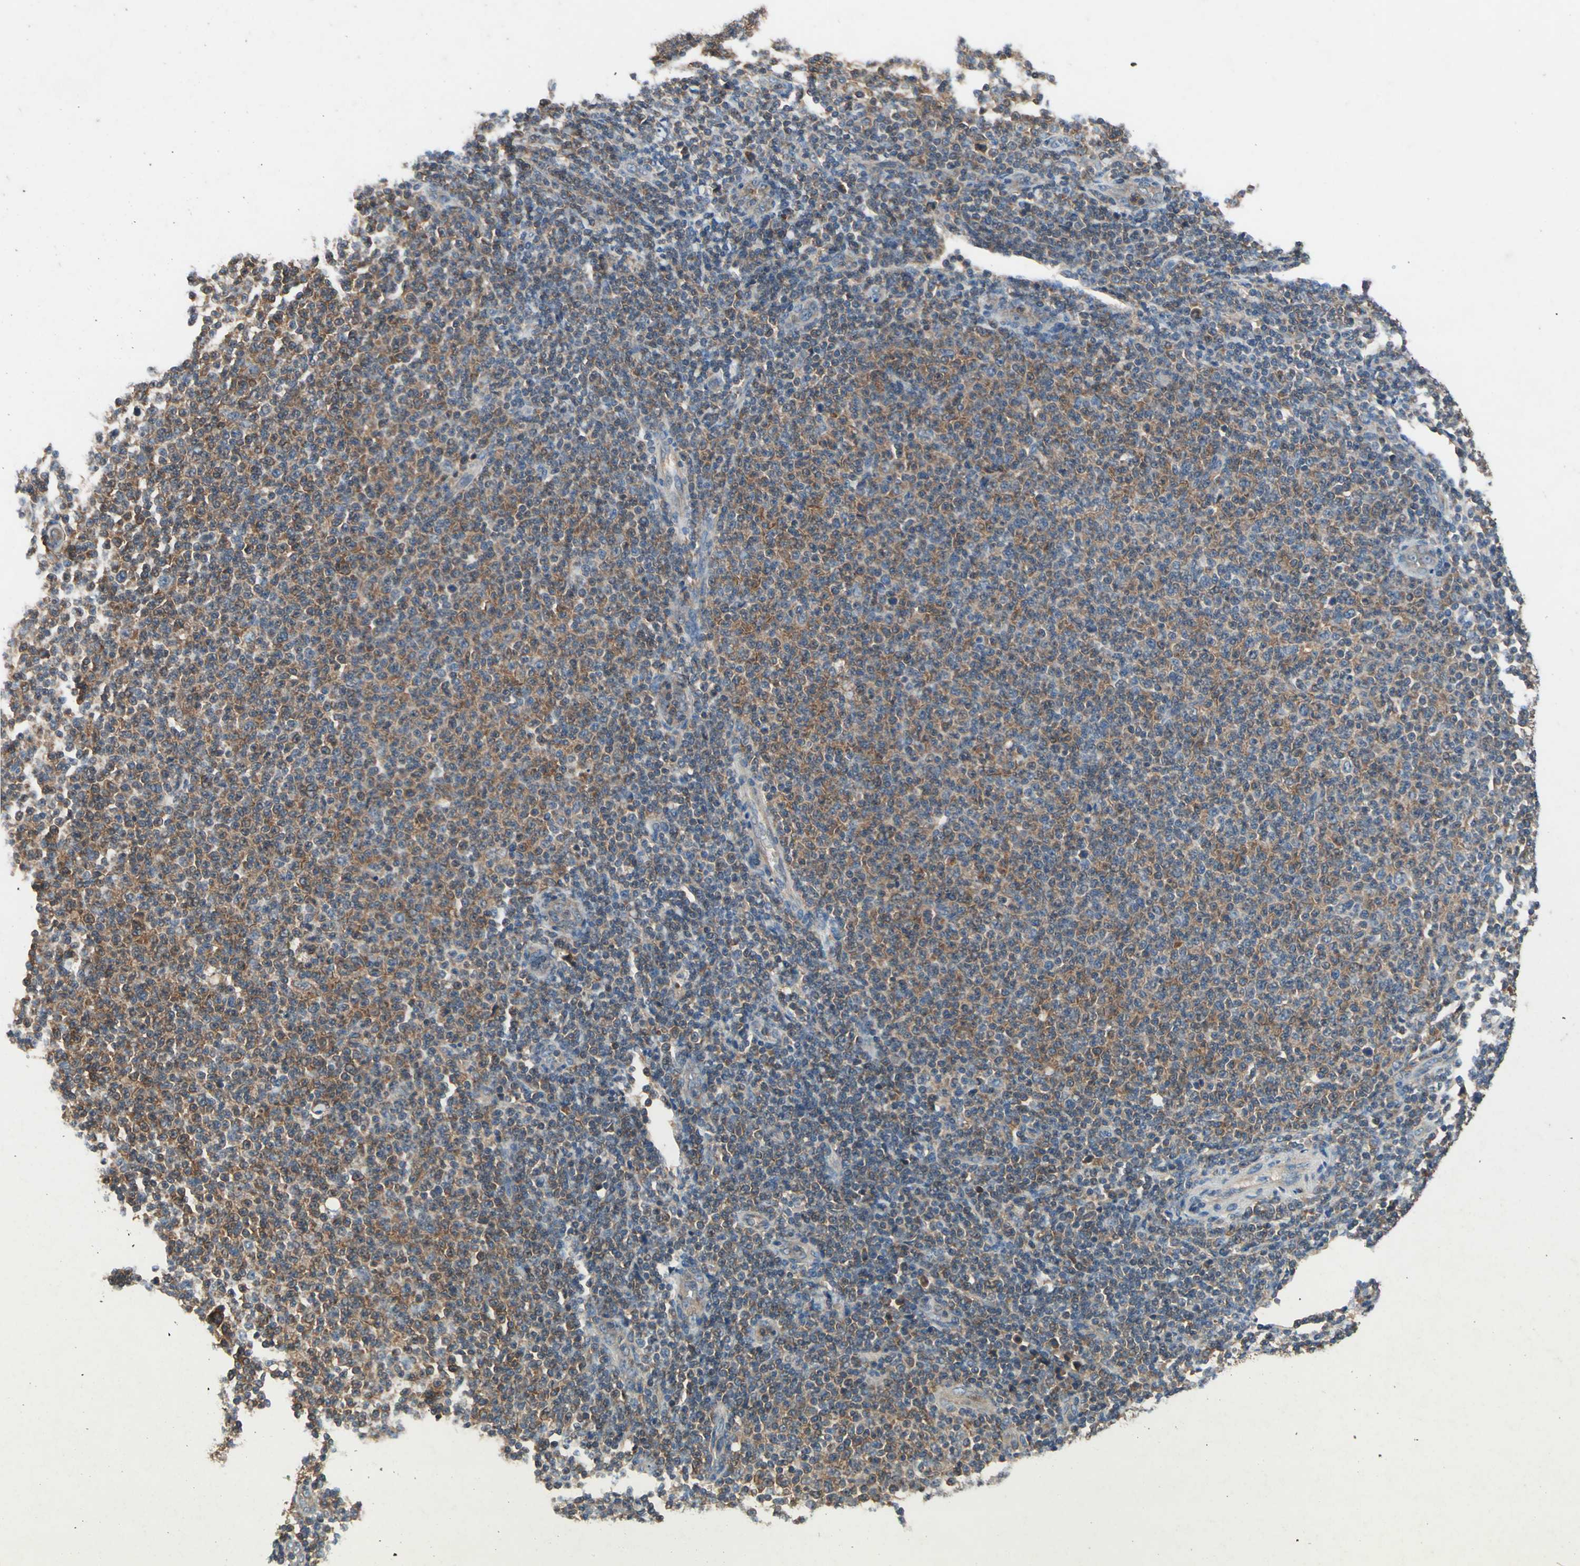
{"staining": {"intensity": "moderate", "quantity": "25%-75%", "location": "cytoplasmic/membranous"}, "tissue": "lymphoma", "cell_type": "Tumor cells", "image_type": "cancer", "snomed": [{"axis": "morphology", "description": "Malignant lymphoma, non-Hodgkin's type, Low grade"}, {"axis": "topography", "description": "Lymph node"}], "caption": "A brown stain highlights moderate cytoplasmic/membranous positivity of a protein in malignant lymphoma, non-Hodgkin's type (low-grade) tumor cells.", "gene": "CAPN1", "patient": {"sex": "male", "age": 66}}